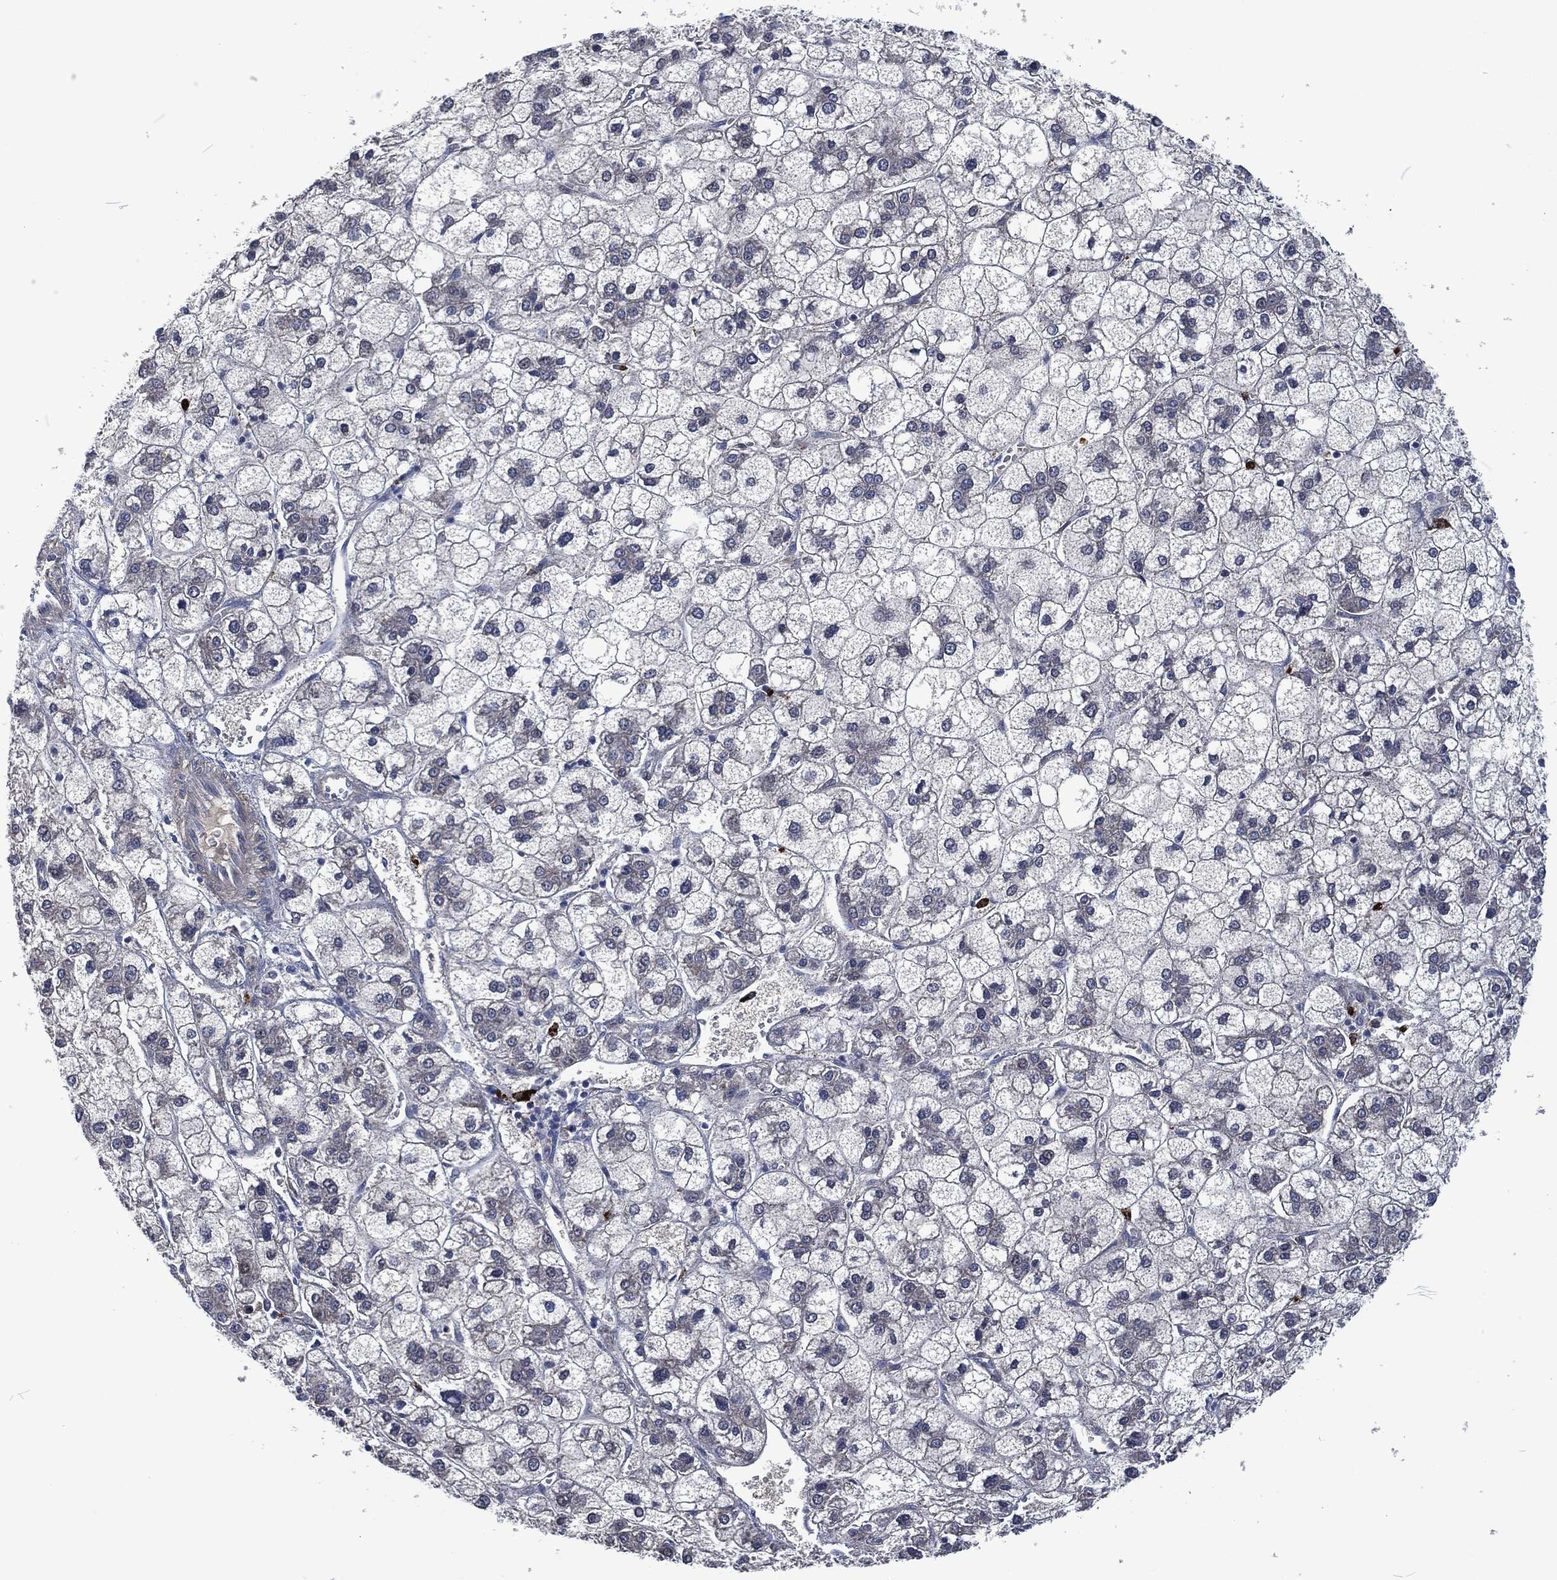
{"staining": {"intensity": "negative", "quantity": "none", "location": "none"}, "tissue": "liver cancer", "cell_type": "Tumor cells", "image_type": "cancer", "snomed": [{"axis": "morphology", "description": "Carcinoma, Hepatocellular, NOS"}, {"axis": "topography", "description": "Liver"}], "caption": "Tumor cells are negative for protein expression in human liver hepatocellular carcinoma. (DAB (3,3'-diaminobenzidine) immunohistochemistry (IHC) visualized using brightfield microscopy, high magnification).", "gene": "MPO", "patient": {"sex": "male", "age": 73}}